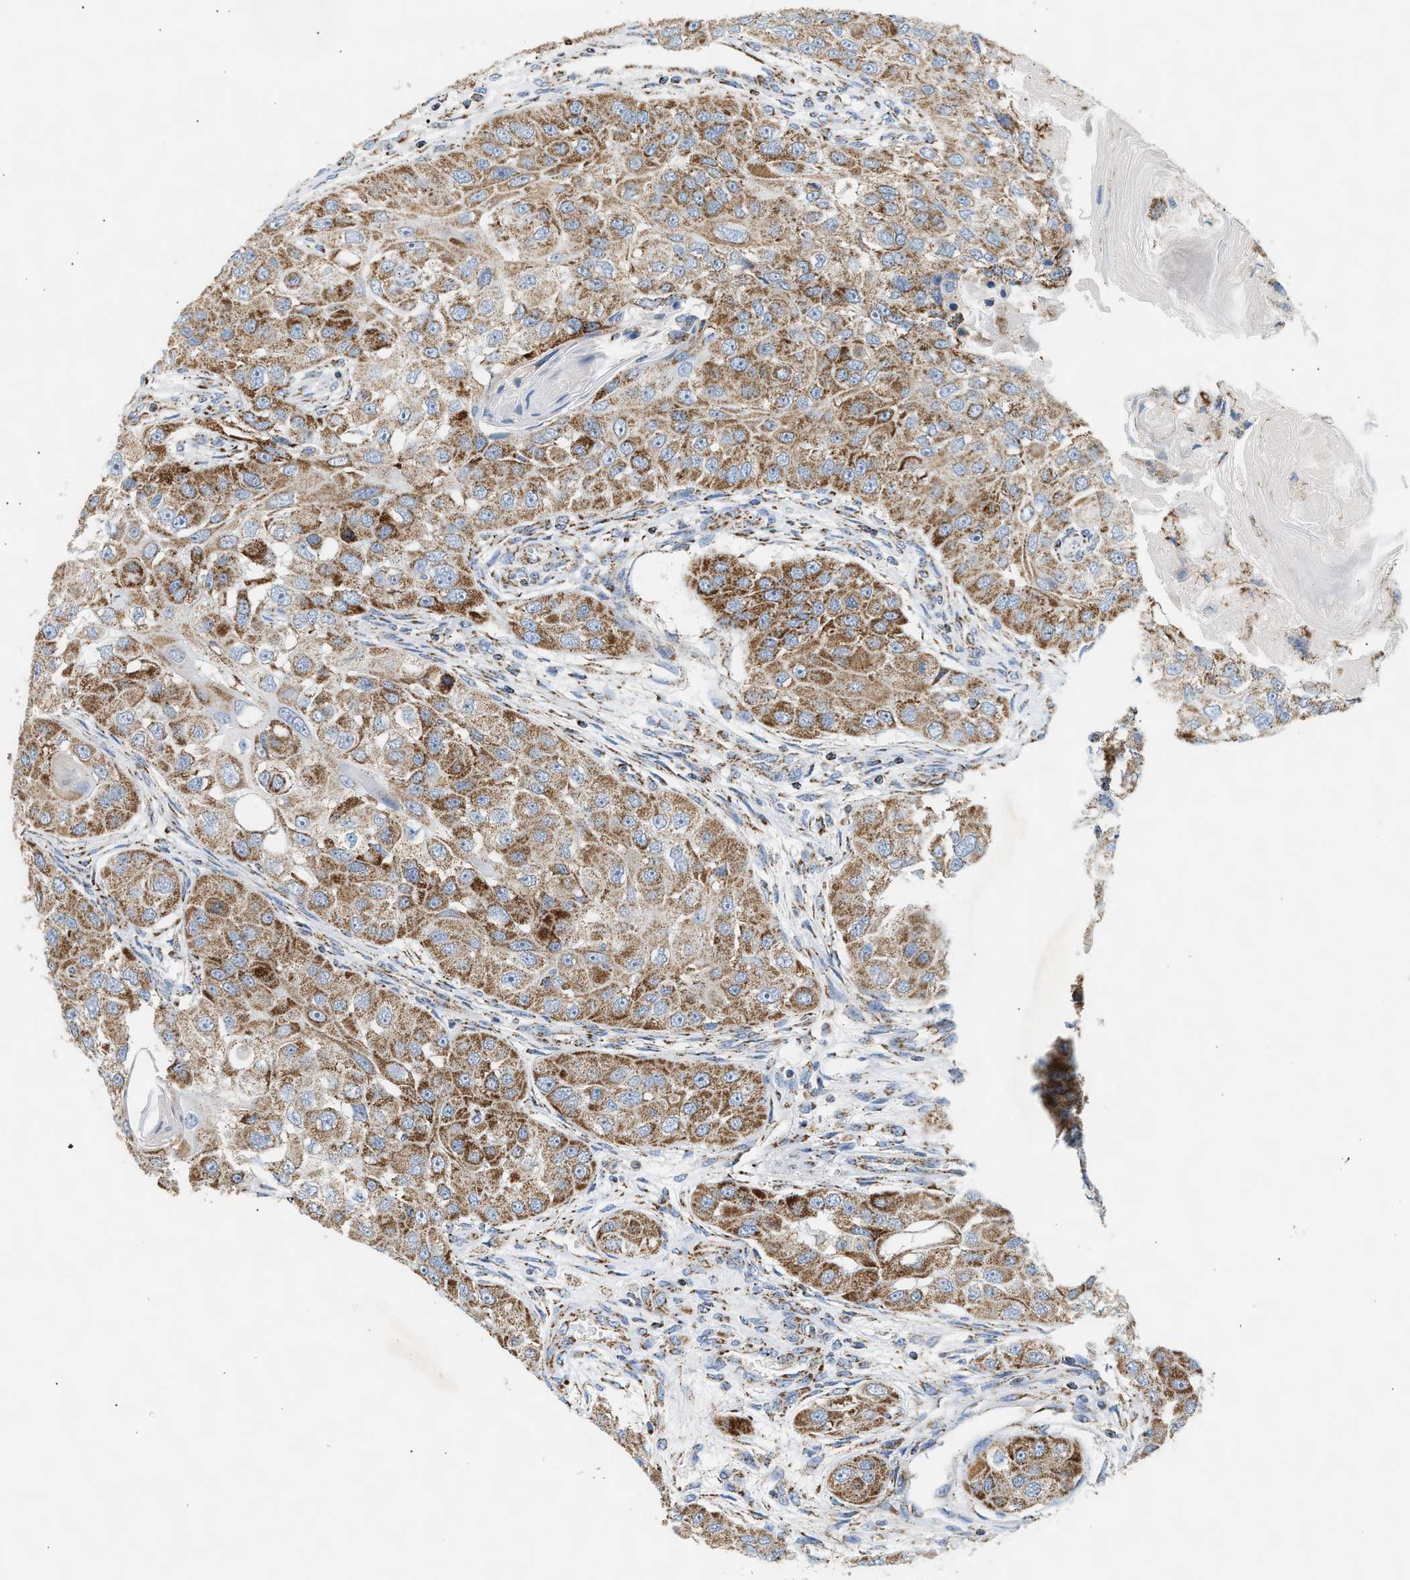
{"staining": {"intensity": "moderate", "quantity": ">75%", "location": "cytoplasmic/membranous"}, "tissue": "head and neck cancer", "cell_type": "Tumor cells", "image_type": "cancer", "snomed": [{"axis": "morphology", "description": "Normal tissue, NOS"}, {"axis": "morphology", "description": "Squamous cell carcinoma, NOS"}, {"axis": "topography", "description": "Skeletal muscle"}, {"axis": "topography", "description": "Head-Neck"}], "caption": "Head and neck squamous cell carcinoma was stained to show a protein in brown. There is medium levels of moderate cytoplasmic/membranous positivity in about >75% of tumor cells.", "gene": "OGDH", "patient": {"sex": "male", "age": 51}}